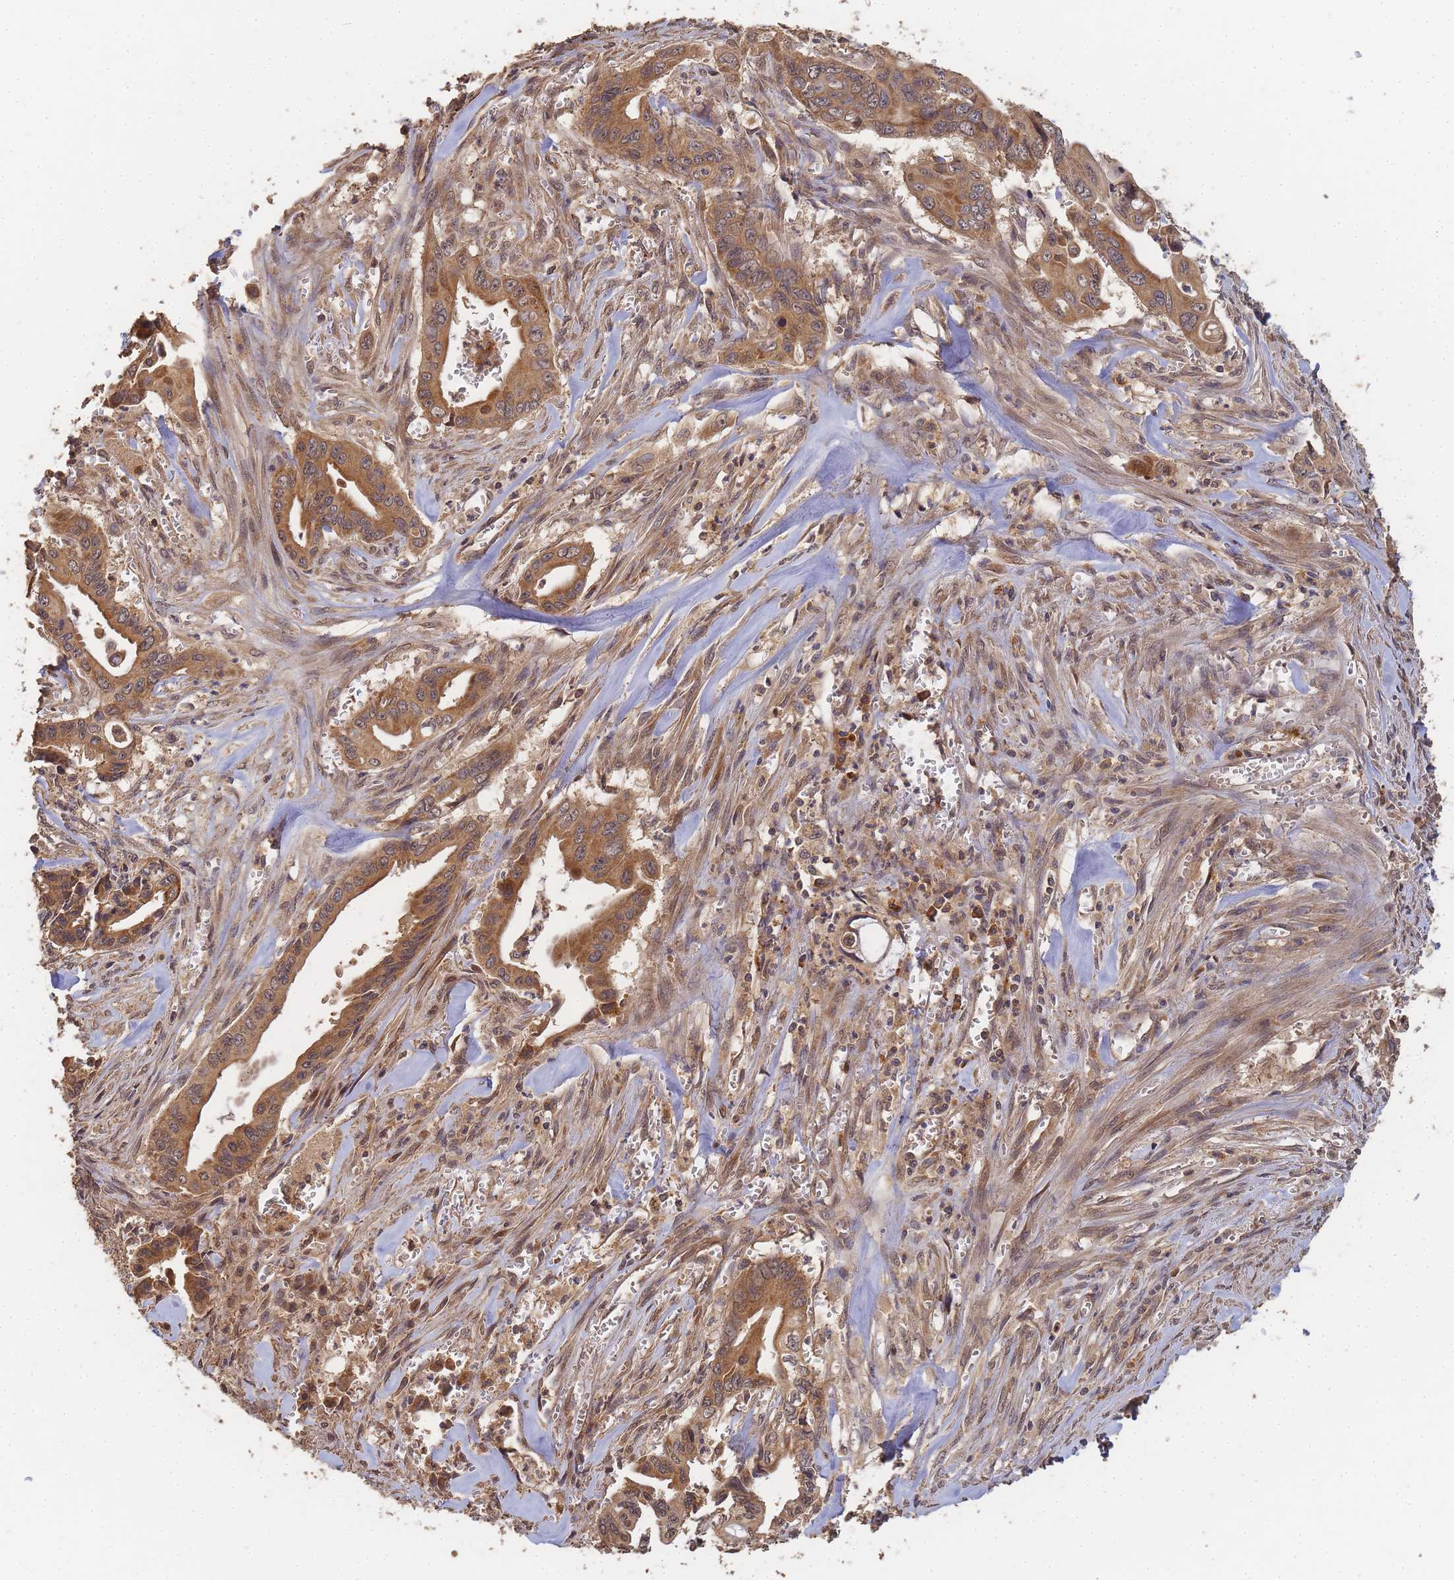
{"staining": {"intensity": "moderate", "quantity": ">75%", "location": "cytoplasmic/membranous,nuclear"}, "tissue": "pancreatic cancer", "cell_type": "Tumor cells", "image_type": "cancer", "snomed": [{"axis": "morphology", "description": "Adenocarcinoma, NOS"}, {"axis": "topography", "description": "Pancreas"}], "caption": "IHC image of human pancreatic cancer (adenocarcinoma) stained for a protein (brown), which displays medium levels of moderate cytoplasmic/membranous and nuclear positivity in about >75% of tumor cells.", "gene": "ALKBH1", "patient": {"sex": "male", "age": 59}}